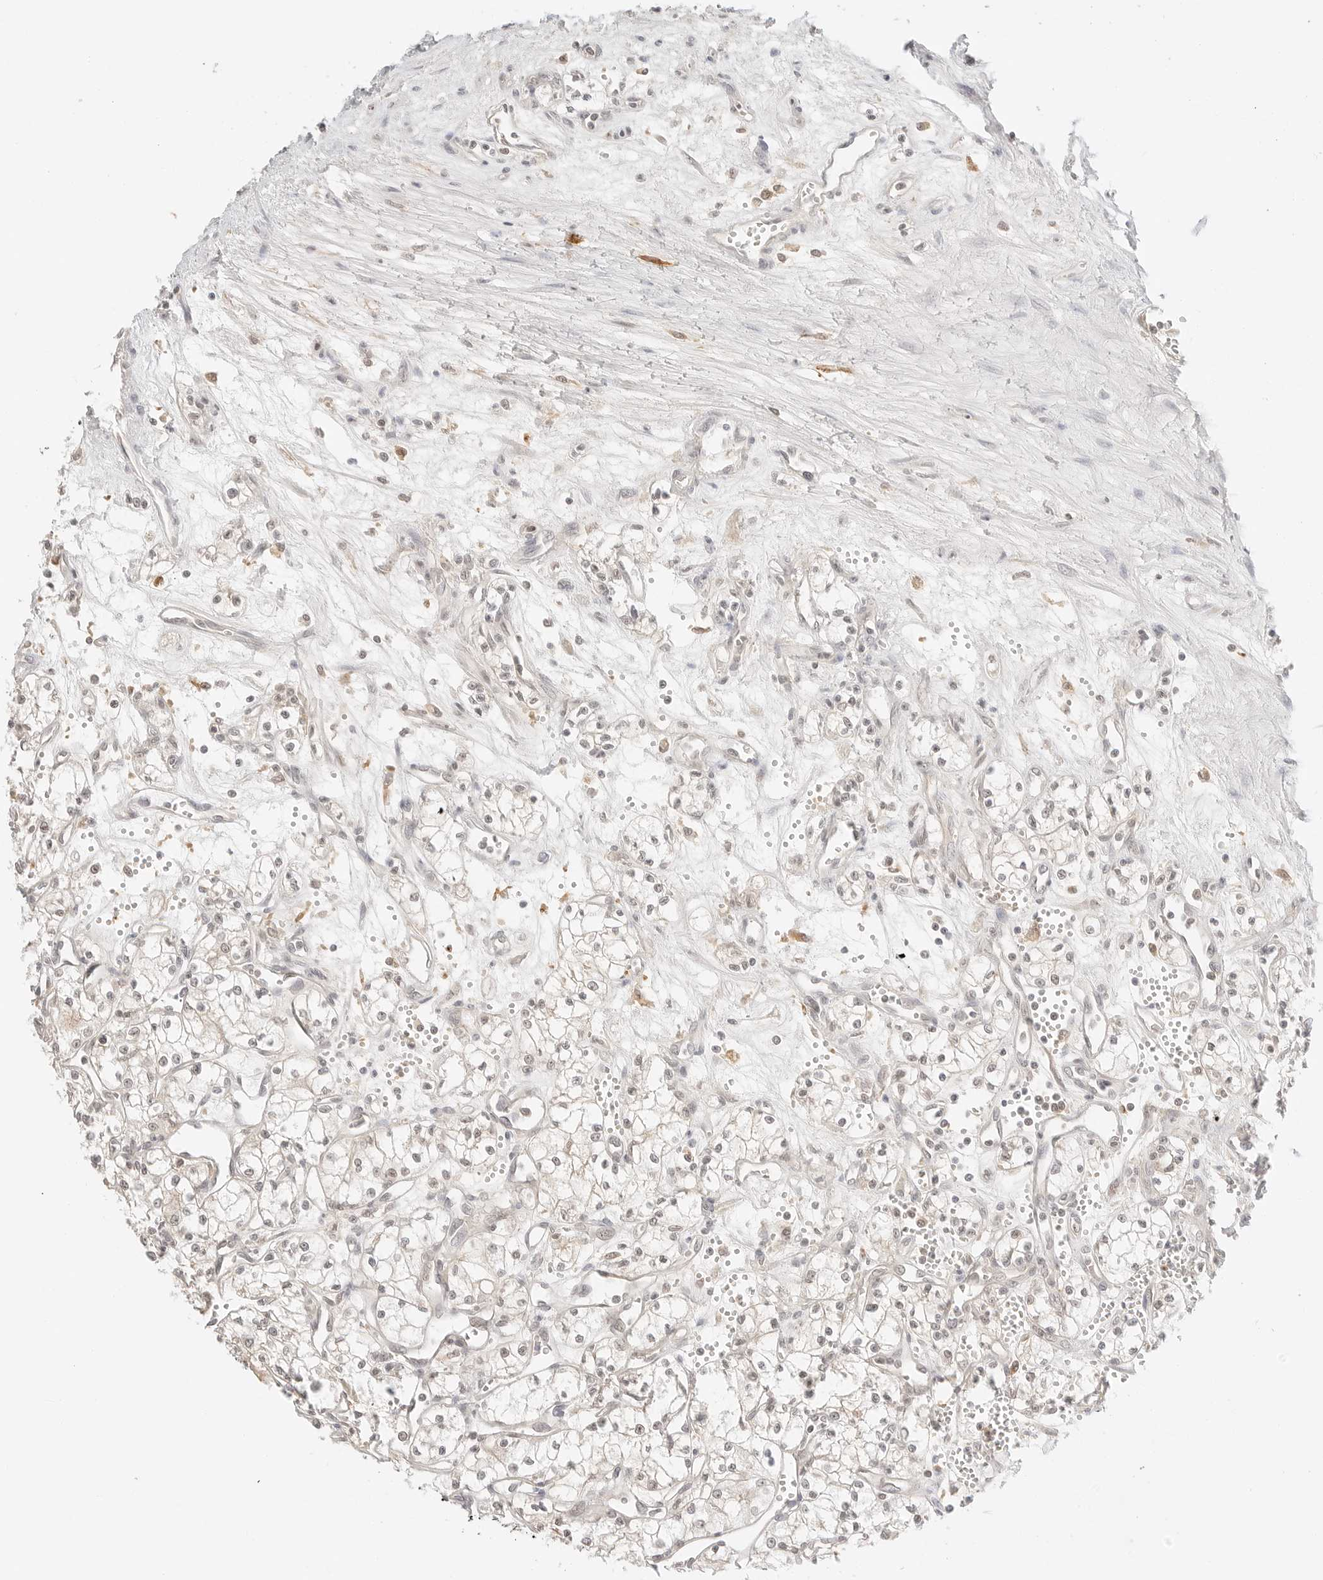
{"staining": {"intensity": "negative", "quantity": "none", "location": "none"}, "tissue": "renal cancer", "cell_type": "Tumor cells", "image_type": "cancer", "snomed": [{"axis": "morphology", "description": "Adenocarcinoma, NOS"}, {"axis": "topography", "description": "Kidney"}], "caption": "An IHC micrograph of adenocarcinoma (renal) is shown. There is no staining in tumor cells of adenocarcinoma (renal).", "gene": "RPS6KL1", "patient": {"sex": "male", "age": 59}}